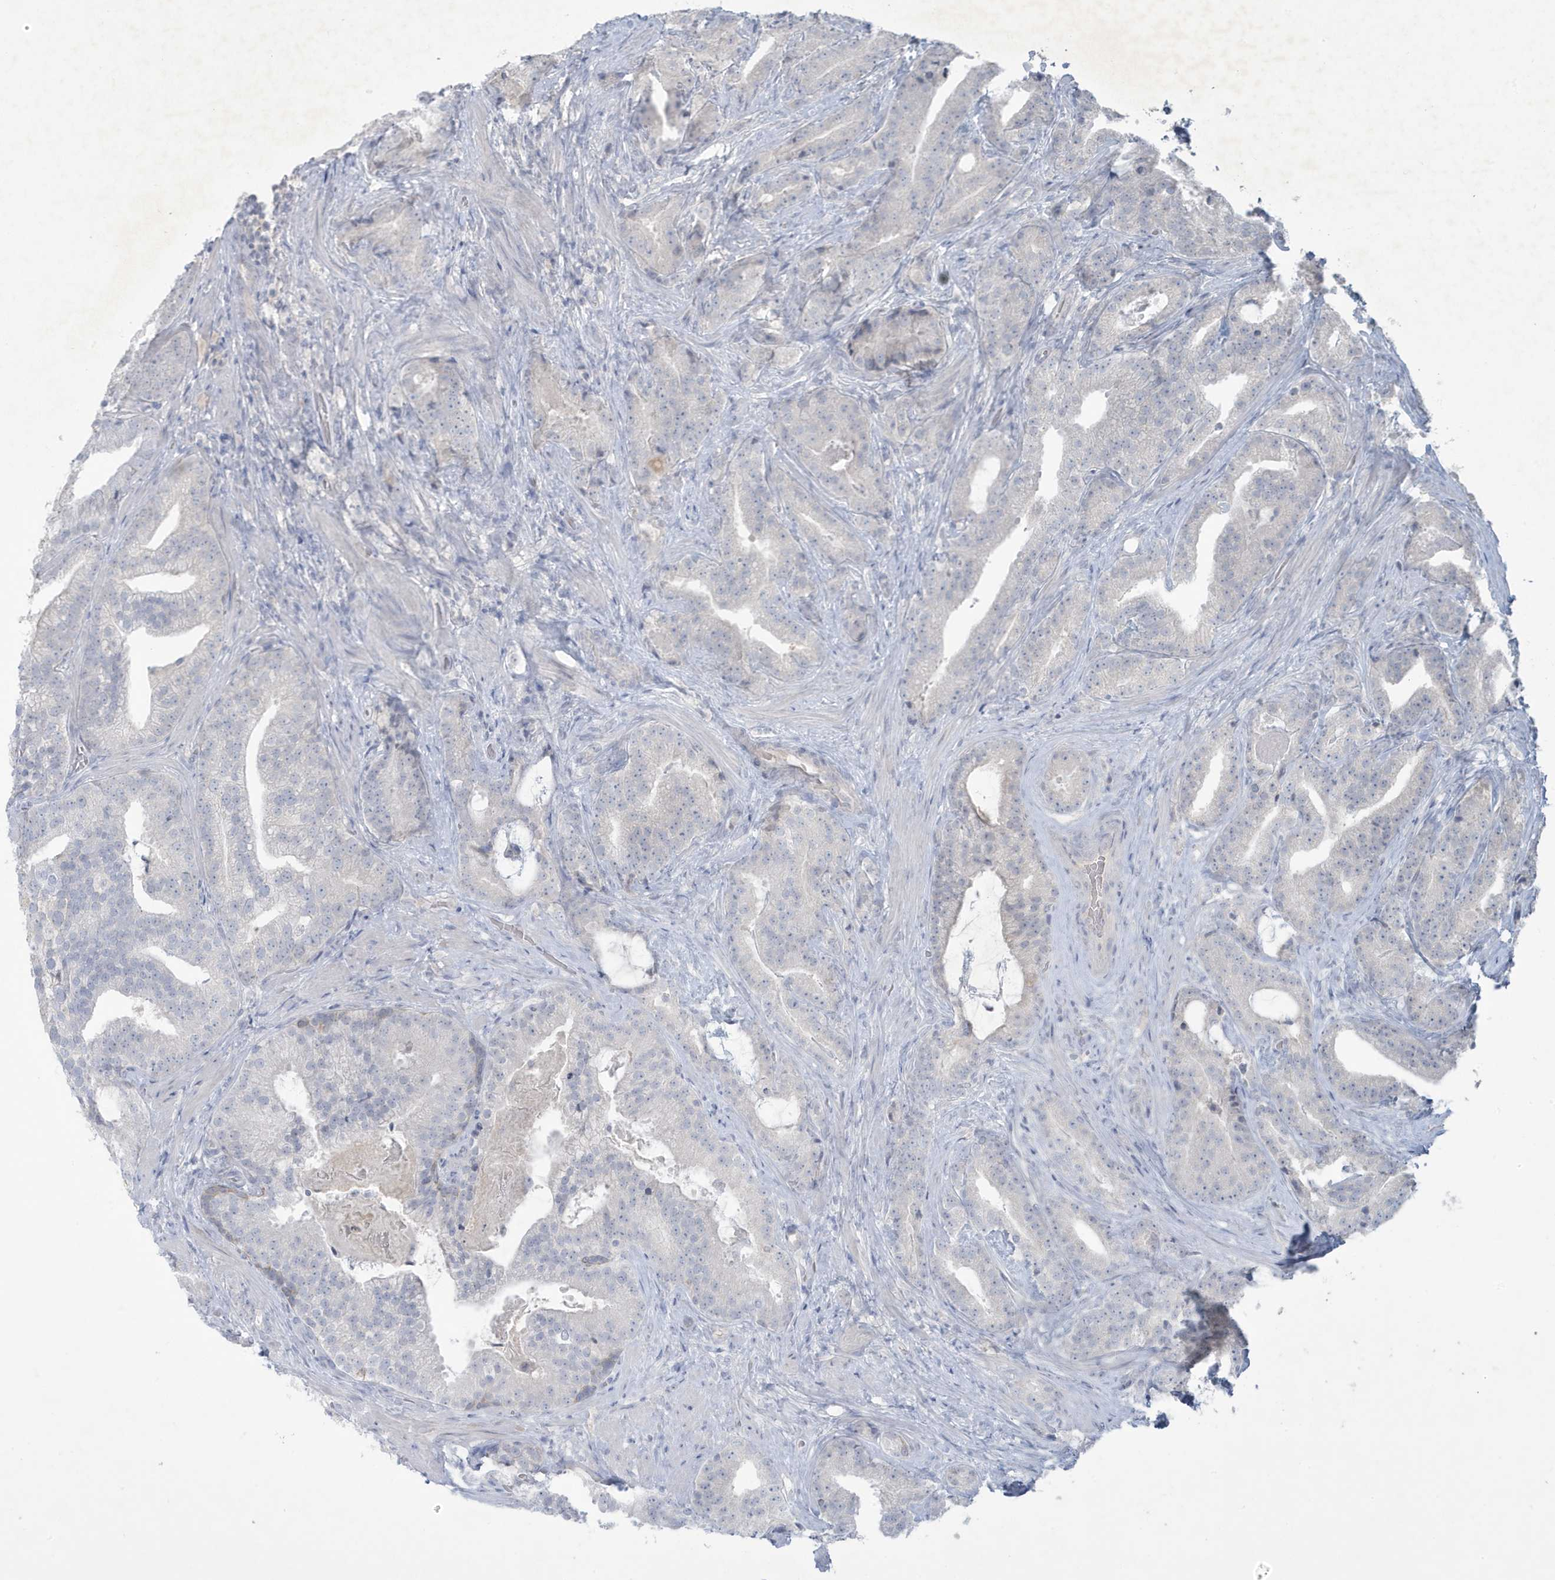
{"staining": {"intensity": "negative", "quantity": "none", "location": "none"}, "tissue": "prostate cancer", "cell_type": "Tumor cells", "image_type": "cancer", "snomed": [{"axis": "morphology", "description": "Adenocarcinoma, Low grade"}, {"axis": "topography", "description": "Prostate"}], "caption": "There is no significant positivity in tumor cells of prostate cancer. (Stains: DAB (3,3'-diaminobenzidine) immunohistochemistry (IHC) with hematoxylin counter stain, Microscopy: brightfield microscopy at high magnification).", "gene": "CCDC24", "patient": {"sex": "male", "age": 67}}